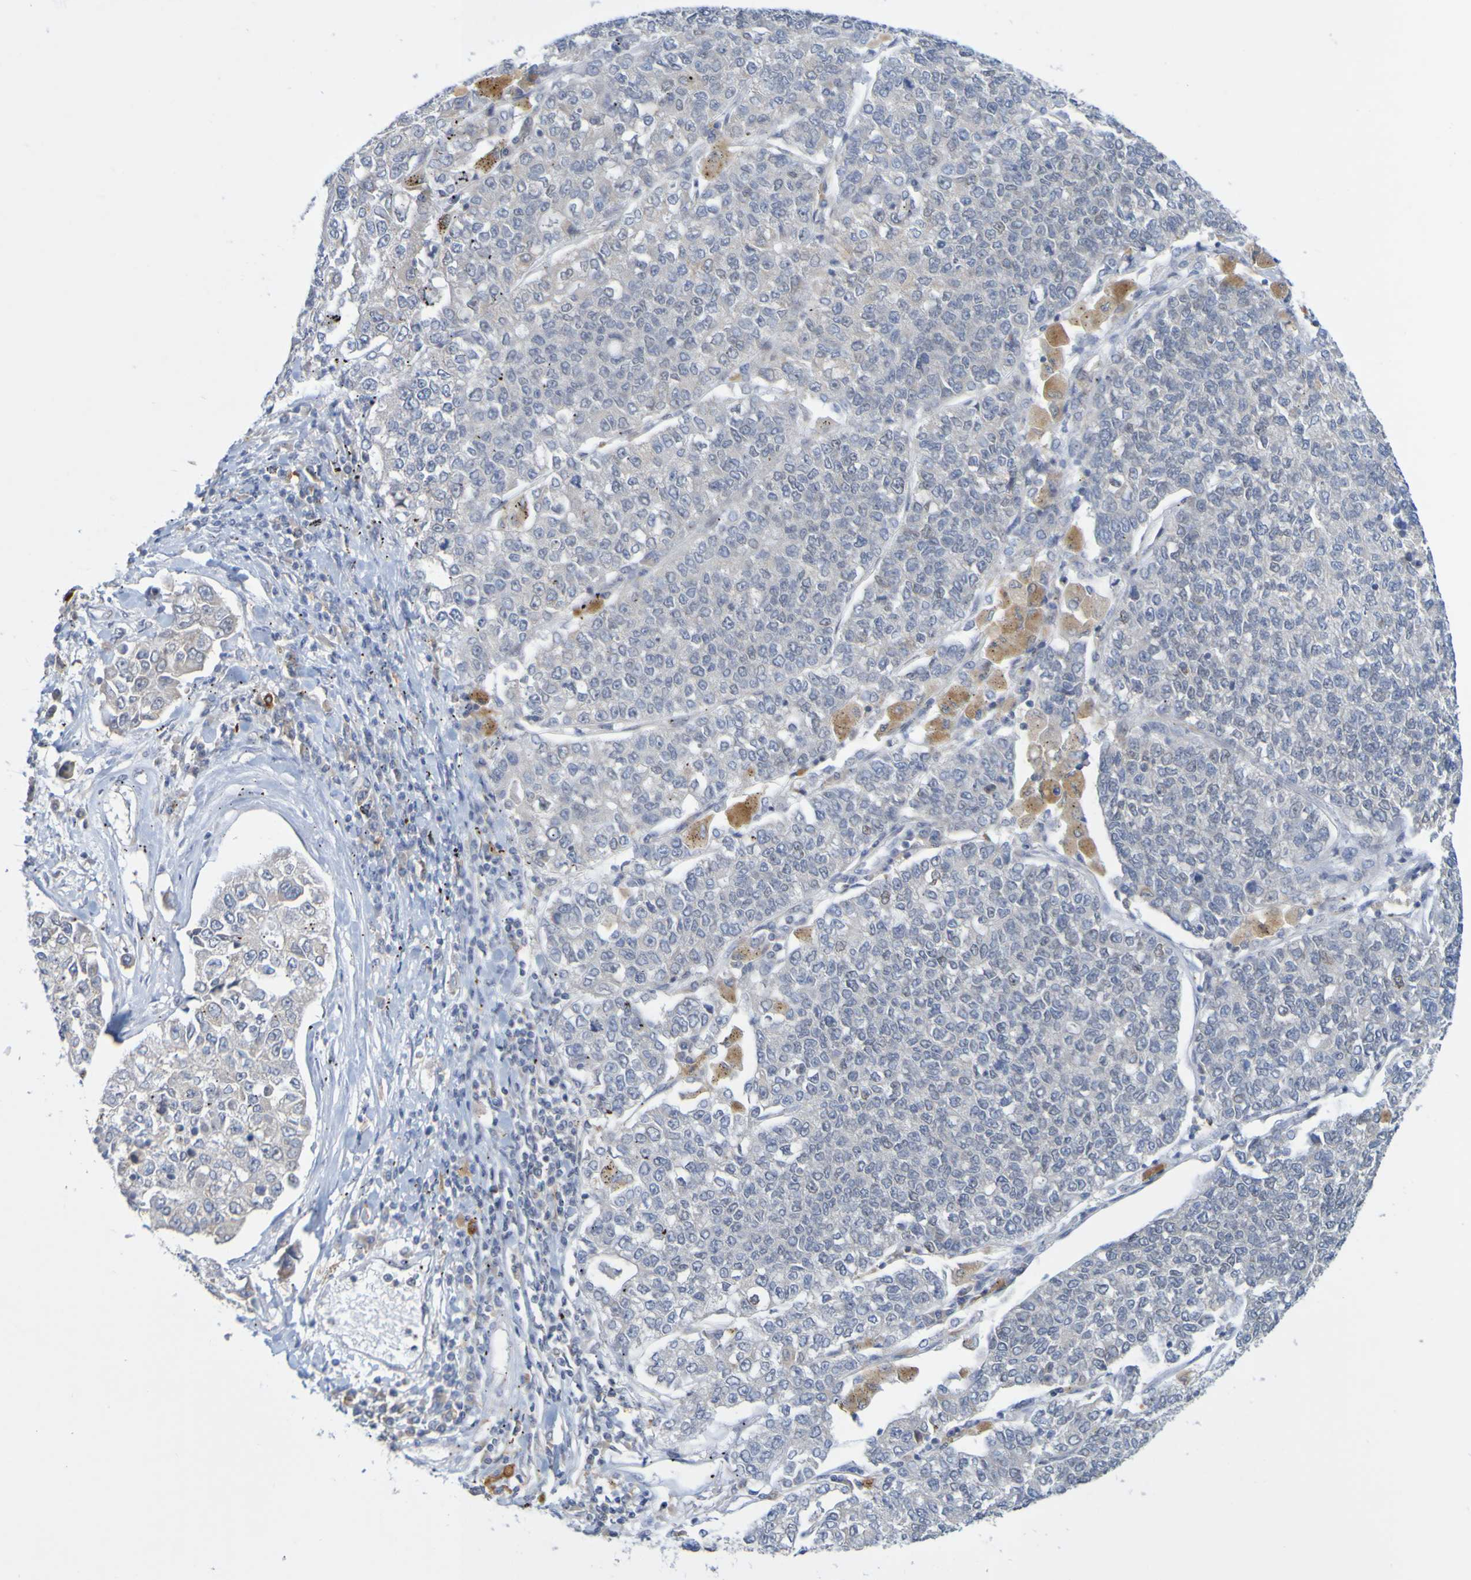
{"staining": {"intensity": "negative", "quantity": "none", "location": "none"}, "tissue": "lung cancer", "cell_type": "Tumor cells", "image_type": "cancer", "snomed": [{"axis": "morphology", "description": "Adenocarcinoma, NOS"}, {"axis": "topography", "description": "Lung"}], "caption": "Immunohistochemistry histopathology image of neoplastic tissue: lung adenocarcinoma stained with DAB reveals no significant protein expression in tumor cells.", "gene": "LILRB5", "patient": {"sex": "male", "age": 49}}